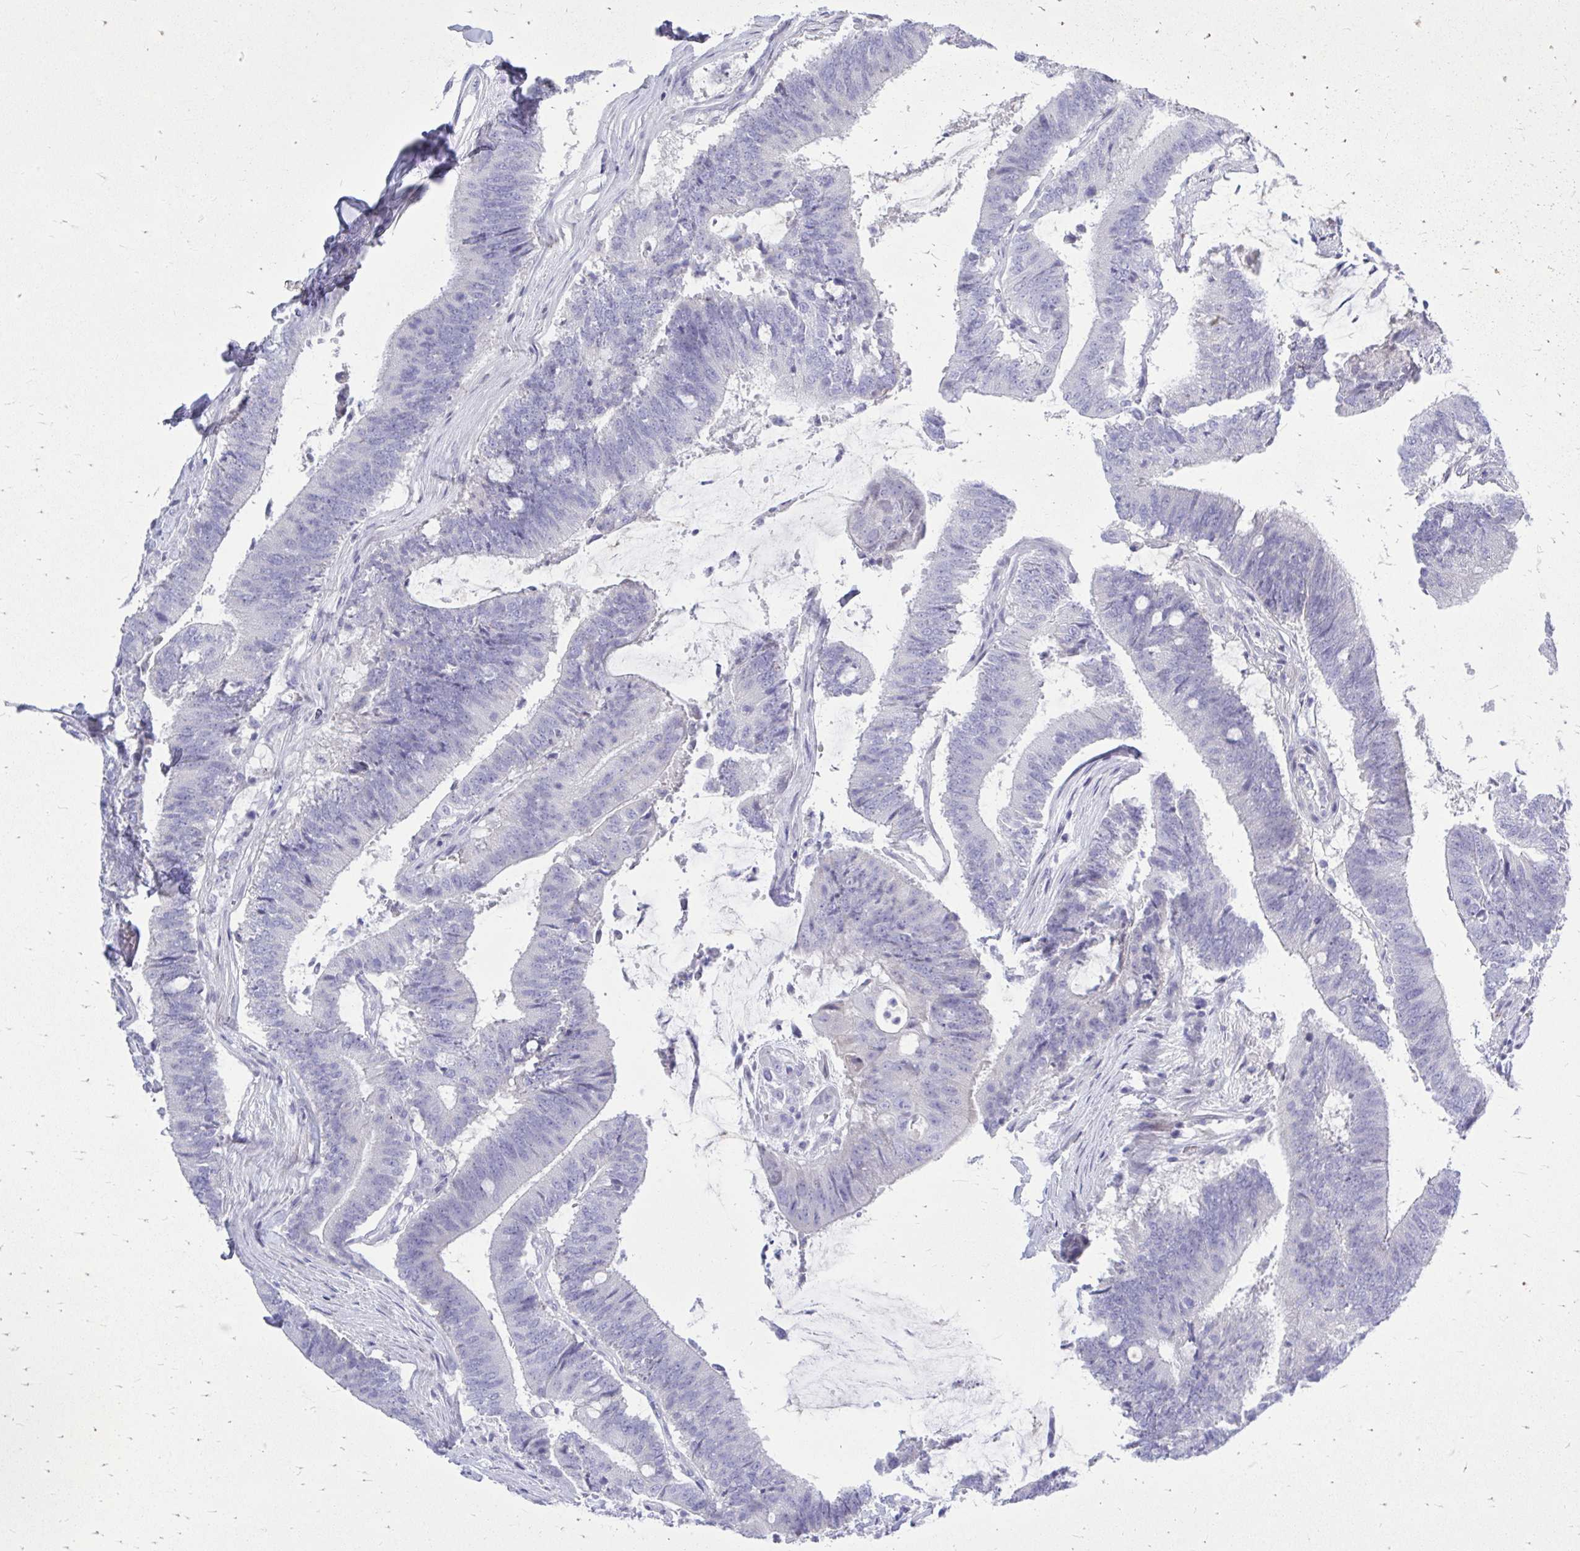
{"staining": {"intensity": "negative", "quantity": "none", "location": "none"}, "tissue": "colorectal cancer", "cell_type": "Tumor cells", "image_type": "cancer", "snomed": [{"axis": "morphology", "description": "Adenocarcinoma, NOS"}, {"axis": "topography", "description": "Colon"}], "caption": "High power microscopy histopathology image of an immunohistochemistry histopathology image of colorectal adenocarcinoma, revealing no significant expression in tumor cells.", "gene": "GABRA1", "patient": {"sex": "female", "age": 43}}